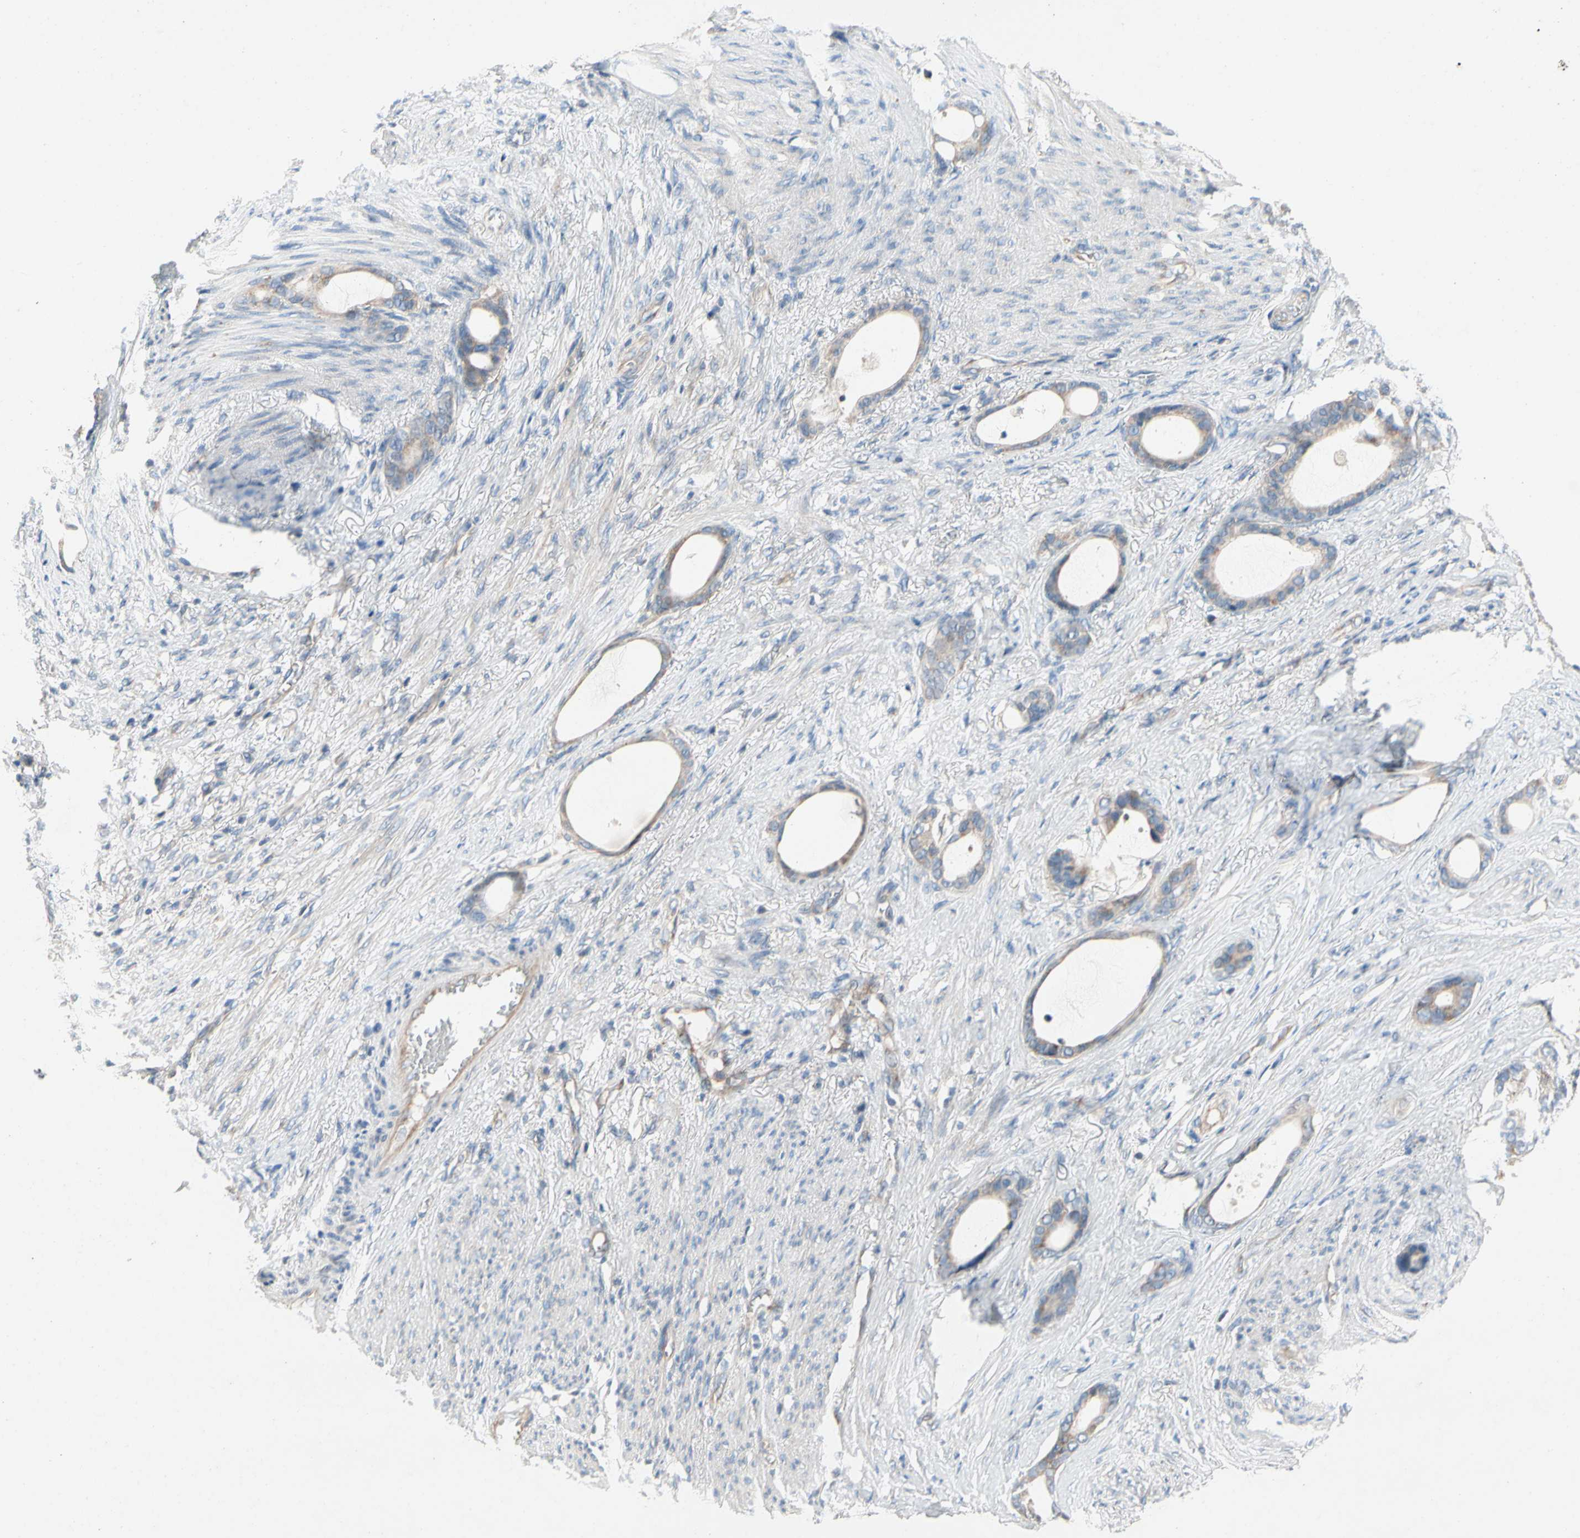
{"staining": {"intensity": "weak", "quantity": ">75%", "location": "cytoplasmic/membranous"}, "tissue": "stomach cancer", "cell_type": "Tumor cells", "image_type": "cancer", "snomed": [{"axis": "morphology", "description": "Adenocarcinoma, NOS"}, {"axis": "topography", "description": "Stomach"}], "caption": "Stomach adenocarcinoma stained with immunohistochemistry displays weak cytoplasmic/membranous staining in approximately >75% of tumor cells. The protein is shown in brown color, while the nuclei are stained blue.", "gene": "KLHDC8B", "patient": {"sex": "female", "age": 75}}